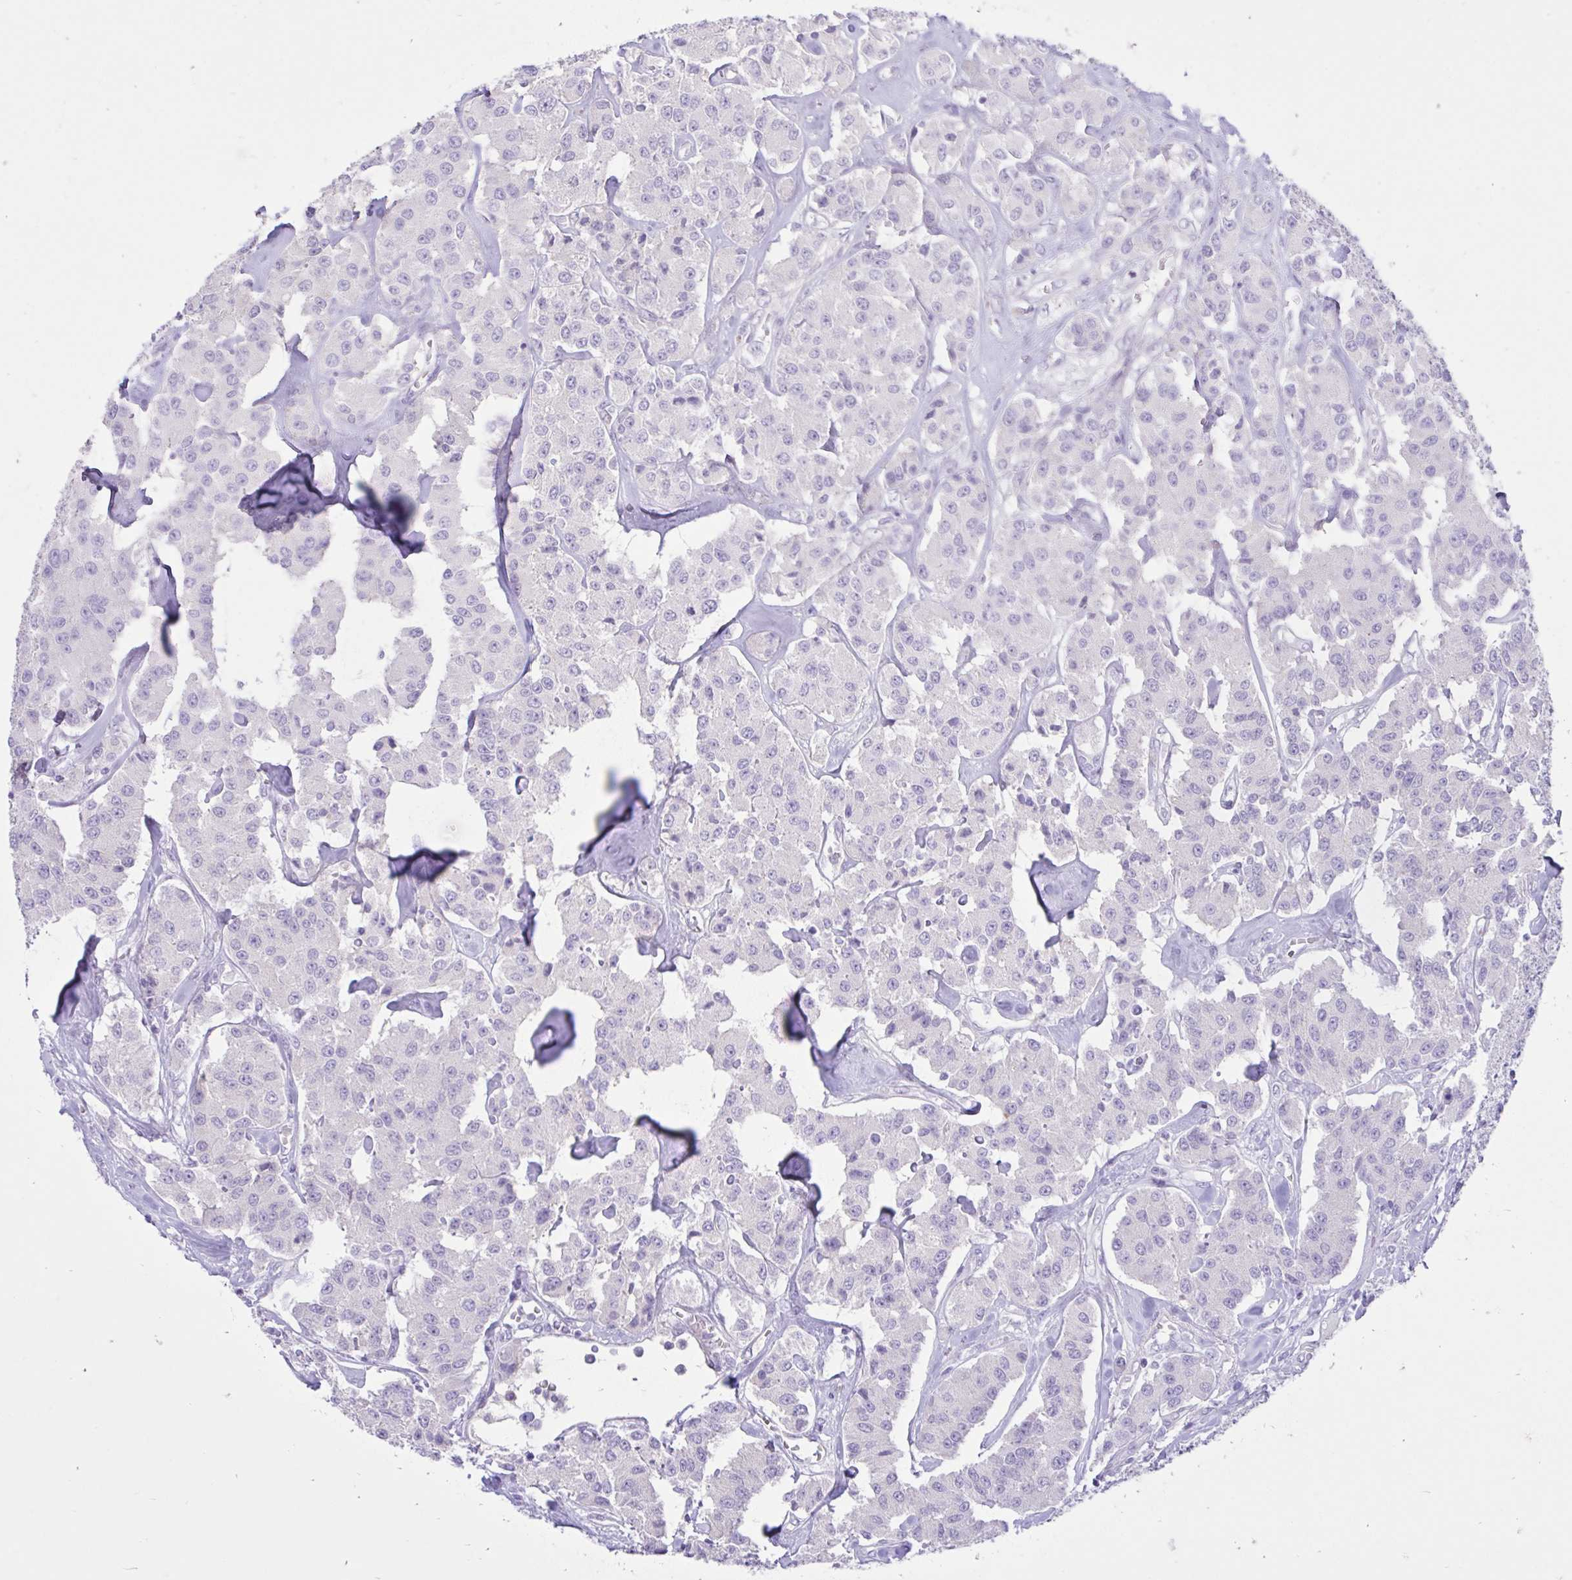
{"staining": {"intensity": "negative", "quantity": "none", "location": "none"}, "tissue": "carcinoid", "cell_type": "Tumor cells", "image_type": "cancer", "snomed": [{"axis": "morphology", "description": "Carcinoid, malignant, NOS"}, {"axis": "topography", "description": "Pancreas"}], "caption": "Protein analysis of carcinoid (malignant) exhibits no significant positivity in tumor cells.", "gene": "ZNF101", "patient": {"sex": "male", "age": 41}}